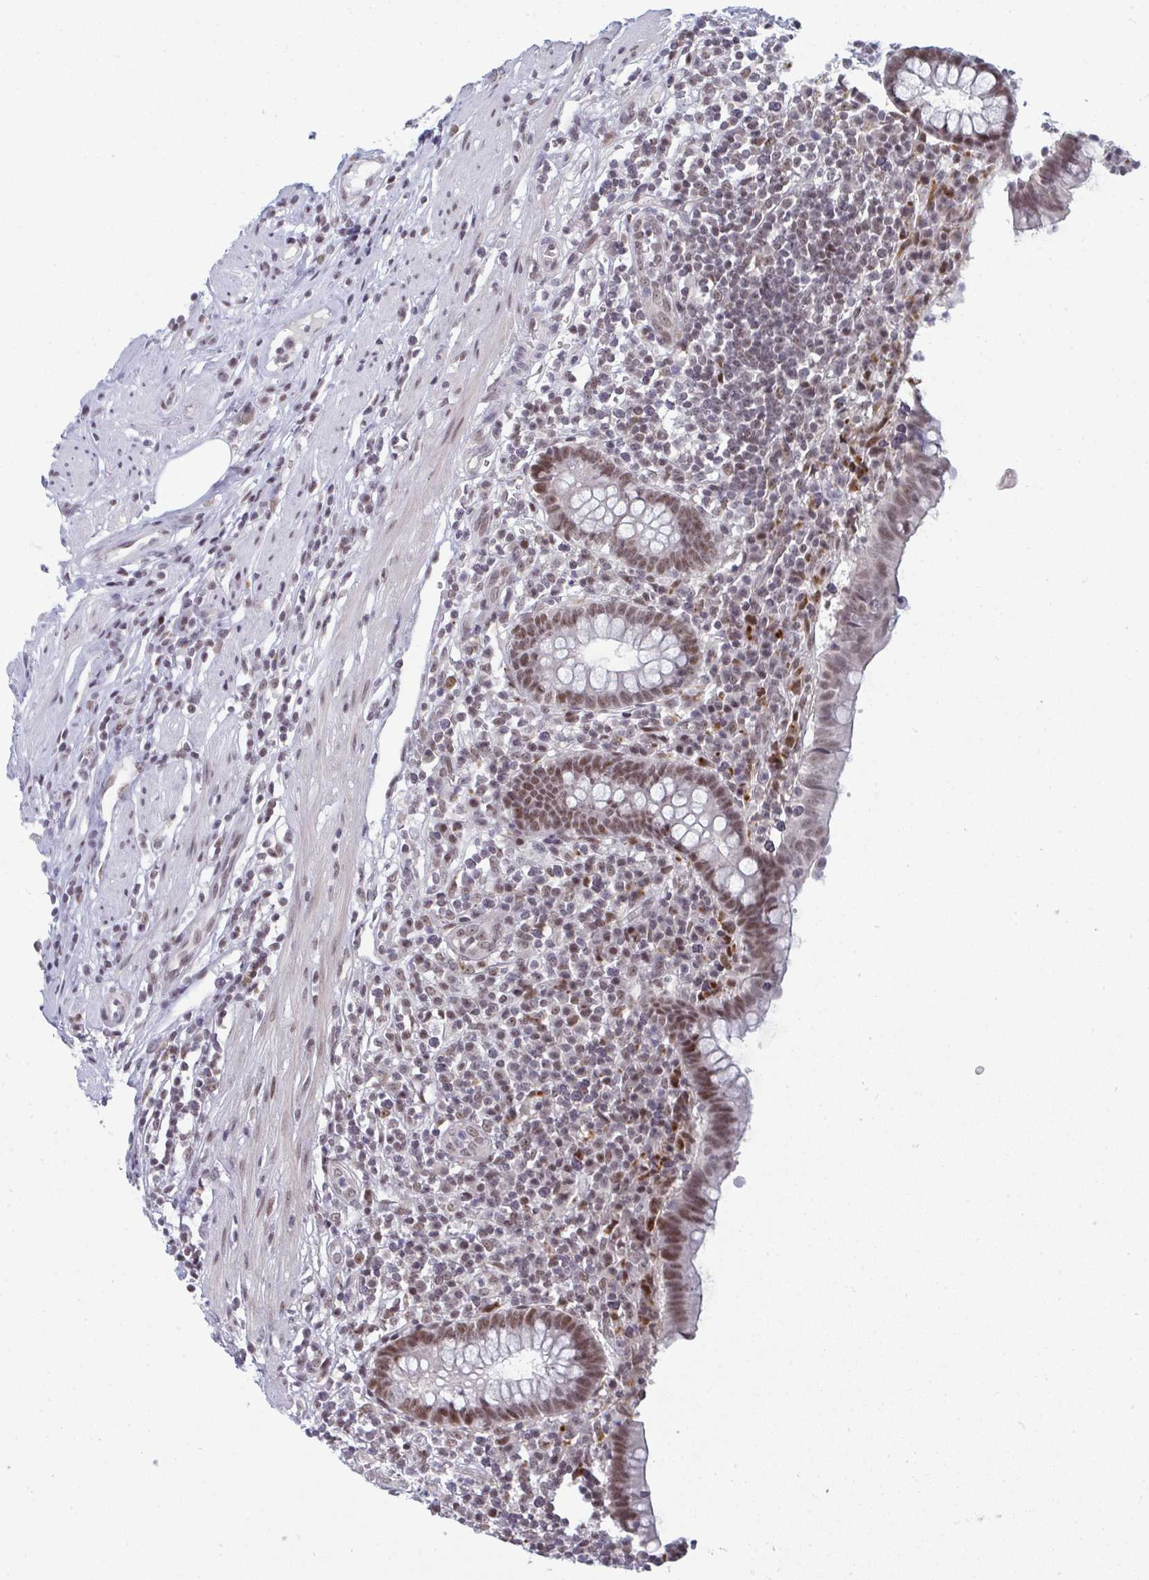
{"staining": {"intensity": "moderate", "quantity": ">75%", "location": "nuclear"}, "tissue": "appendix", "cell_type": "Glandular cells", "image_type": "normal", "snomed": [{"axis": "morphology", "description": "Normal tissue, NOS"}, {"axis": "topography", "description": "Appendix"}], "caption": "Appendix stained with DAB immunohistochemistry (IHC) demonstrates medium levels of moderate nuclear positivity in about >75% of glandular cells.", "gene": "ATF1", "patient": {"sex": "female", "age": 56}}